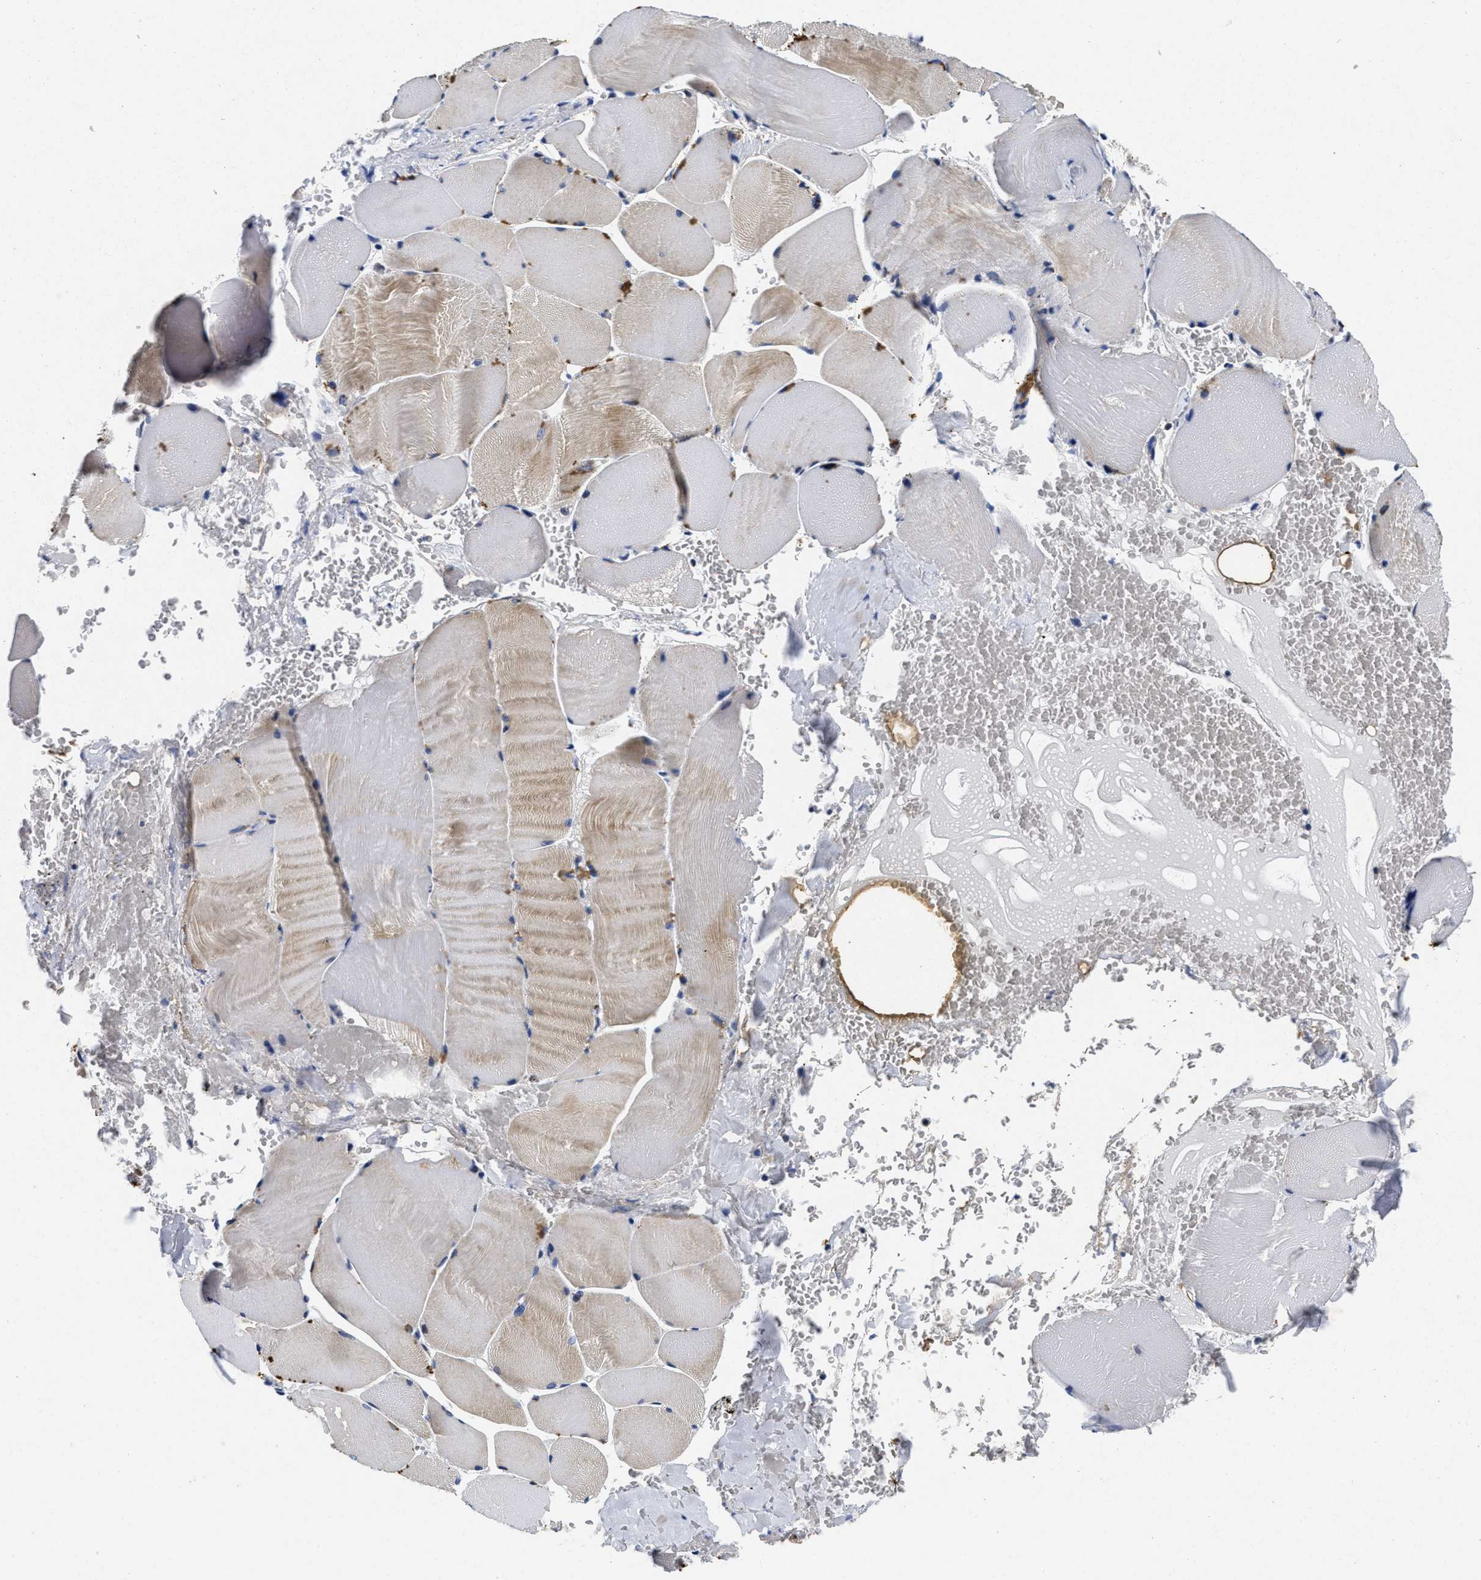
{"staining": {"intensity": "weak", "quantity": ">75%", "location": "cytoplasmic/membranous"}, "tissue": "skeletal muscle", "cell_type": "Myocytes", "image_type": "normal", "snomed": [{"axis": "morphology", "description": "Normal tissue, NOS"}, {"axis": "topography", "description": "Skin"}, {"axis": "topography", "description": "Skeletal muscle"}], "caption": "Immunohistochemistry (IHC) histopathology image of benign human skeletal muscle stained for a protein (brown), which exhibits low levels of weak cytoplasmic/membranous positivity in about >75% of myocytes.", "gene": "LAD1", "patient": {"sex": "male", "age": 83}}